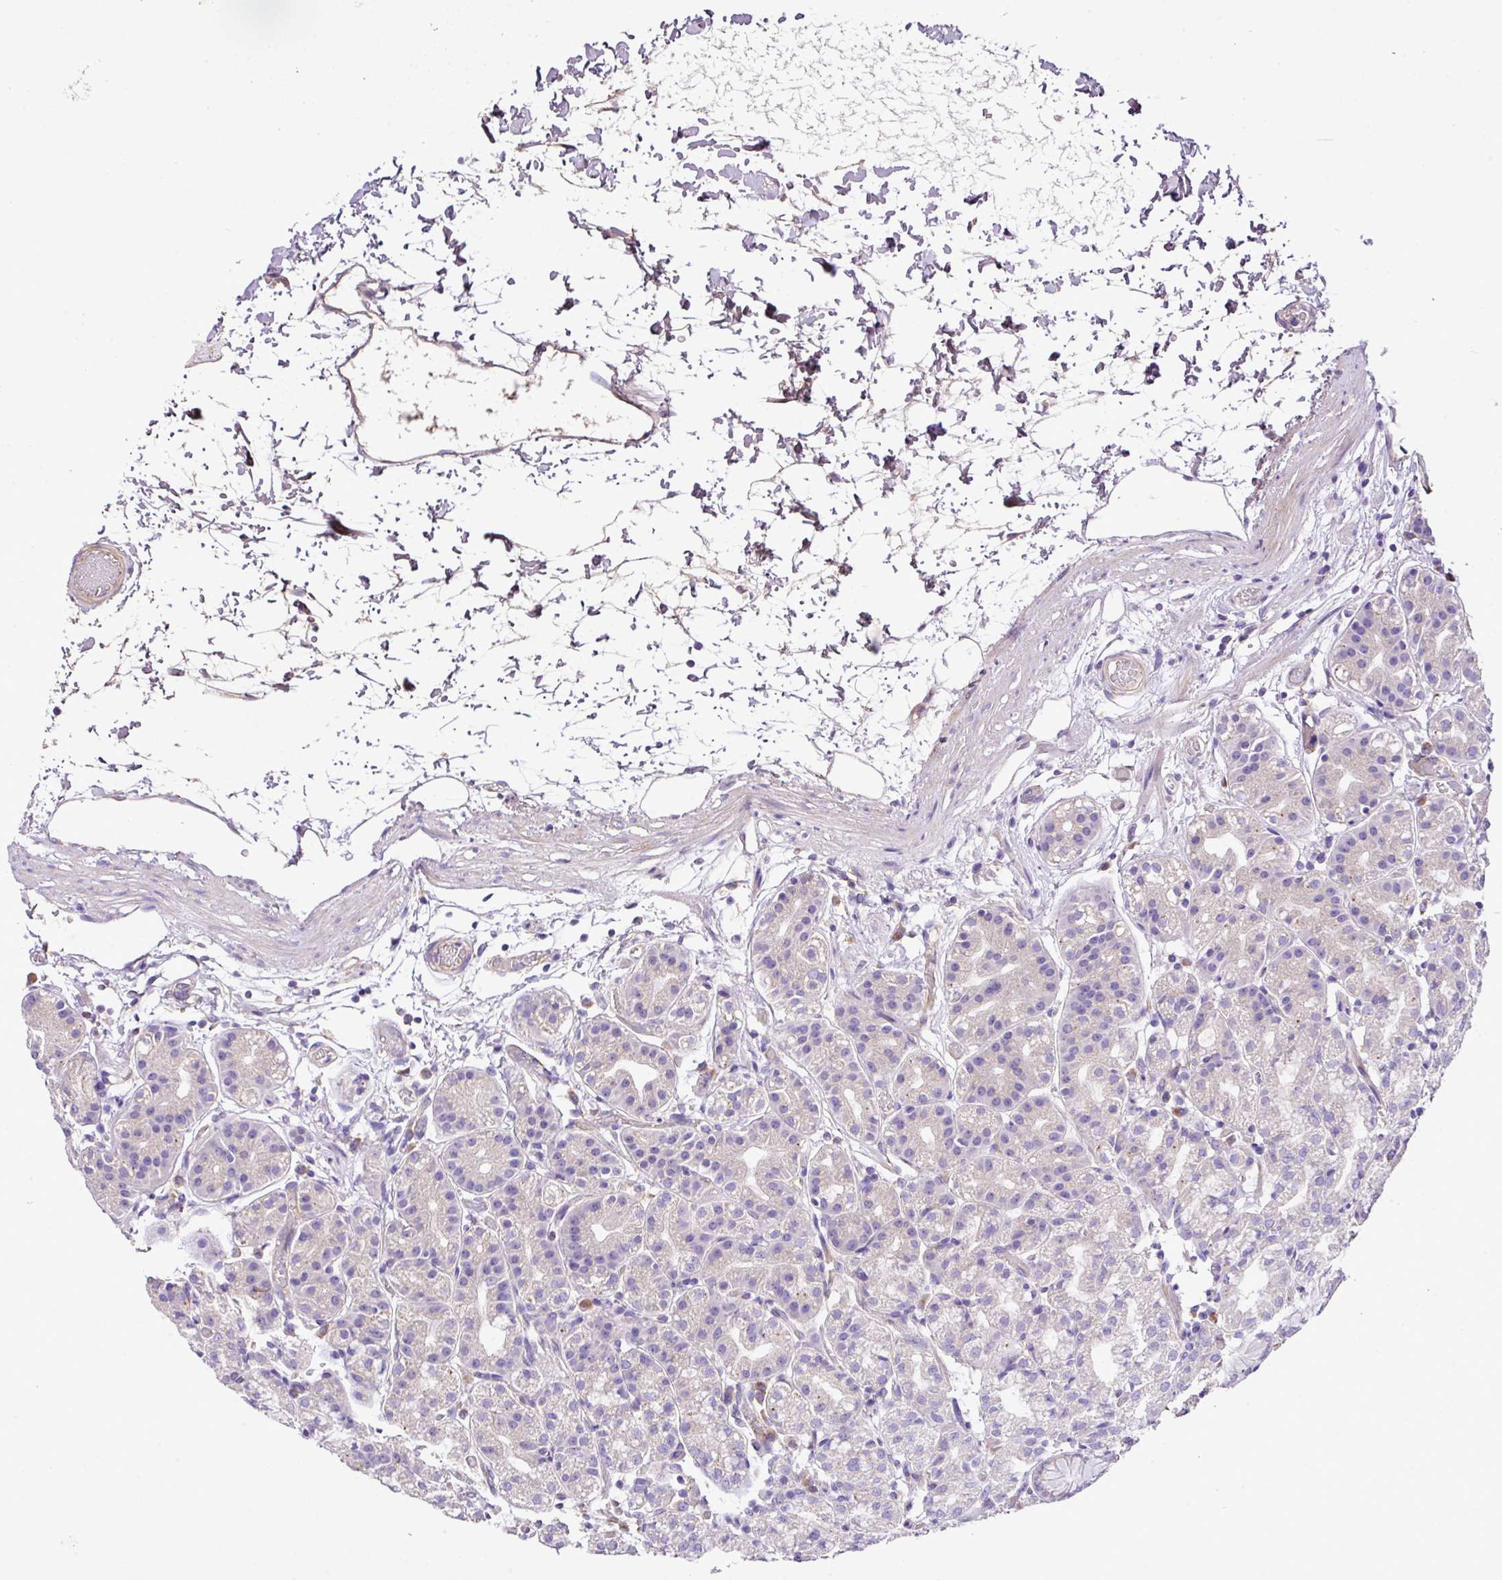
{"staining": {"intensity": "weak", "quantity": "<25%", "location": "cytoplasmic/membranous"}, "tissue": "stomach", "cell_type": "Glandular cells", "image_type": "normal", "snomed": [{"axis": "morphology", "description": "Normal tissue, NOS"}, {"axis": "topography", "description": "Stomach"}], "caption": "DAB immunohistochemical staining of normal human stomach displays no significant expression in glandular cells.", "gene": "CTXN2", "patient": {"sex": "female", "age": 57}}